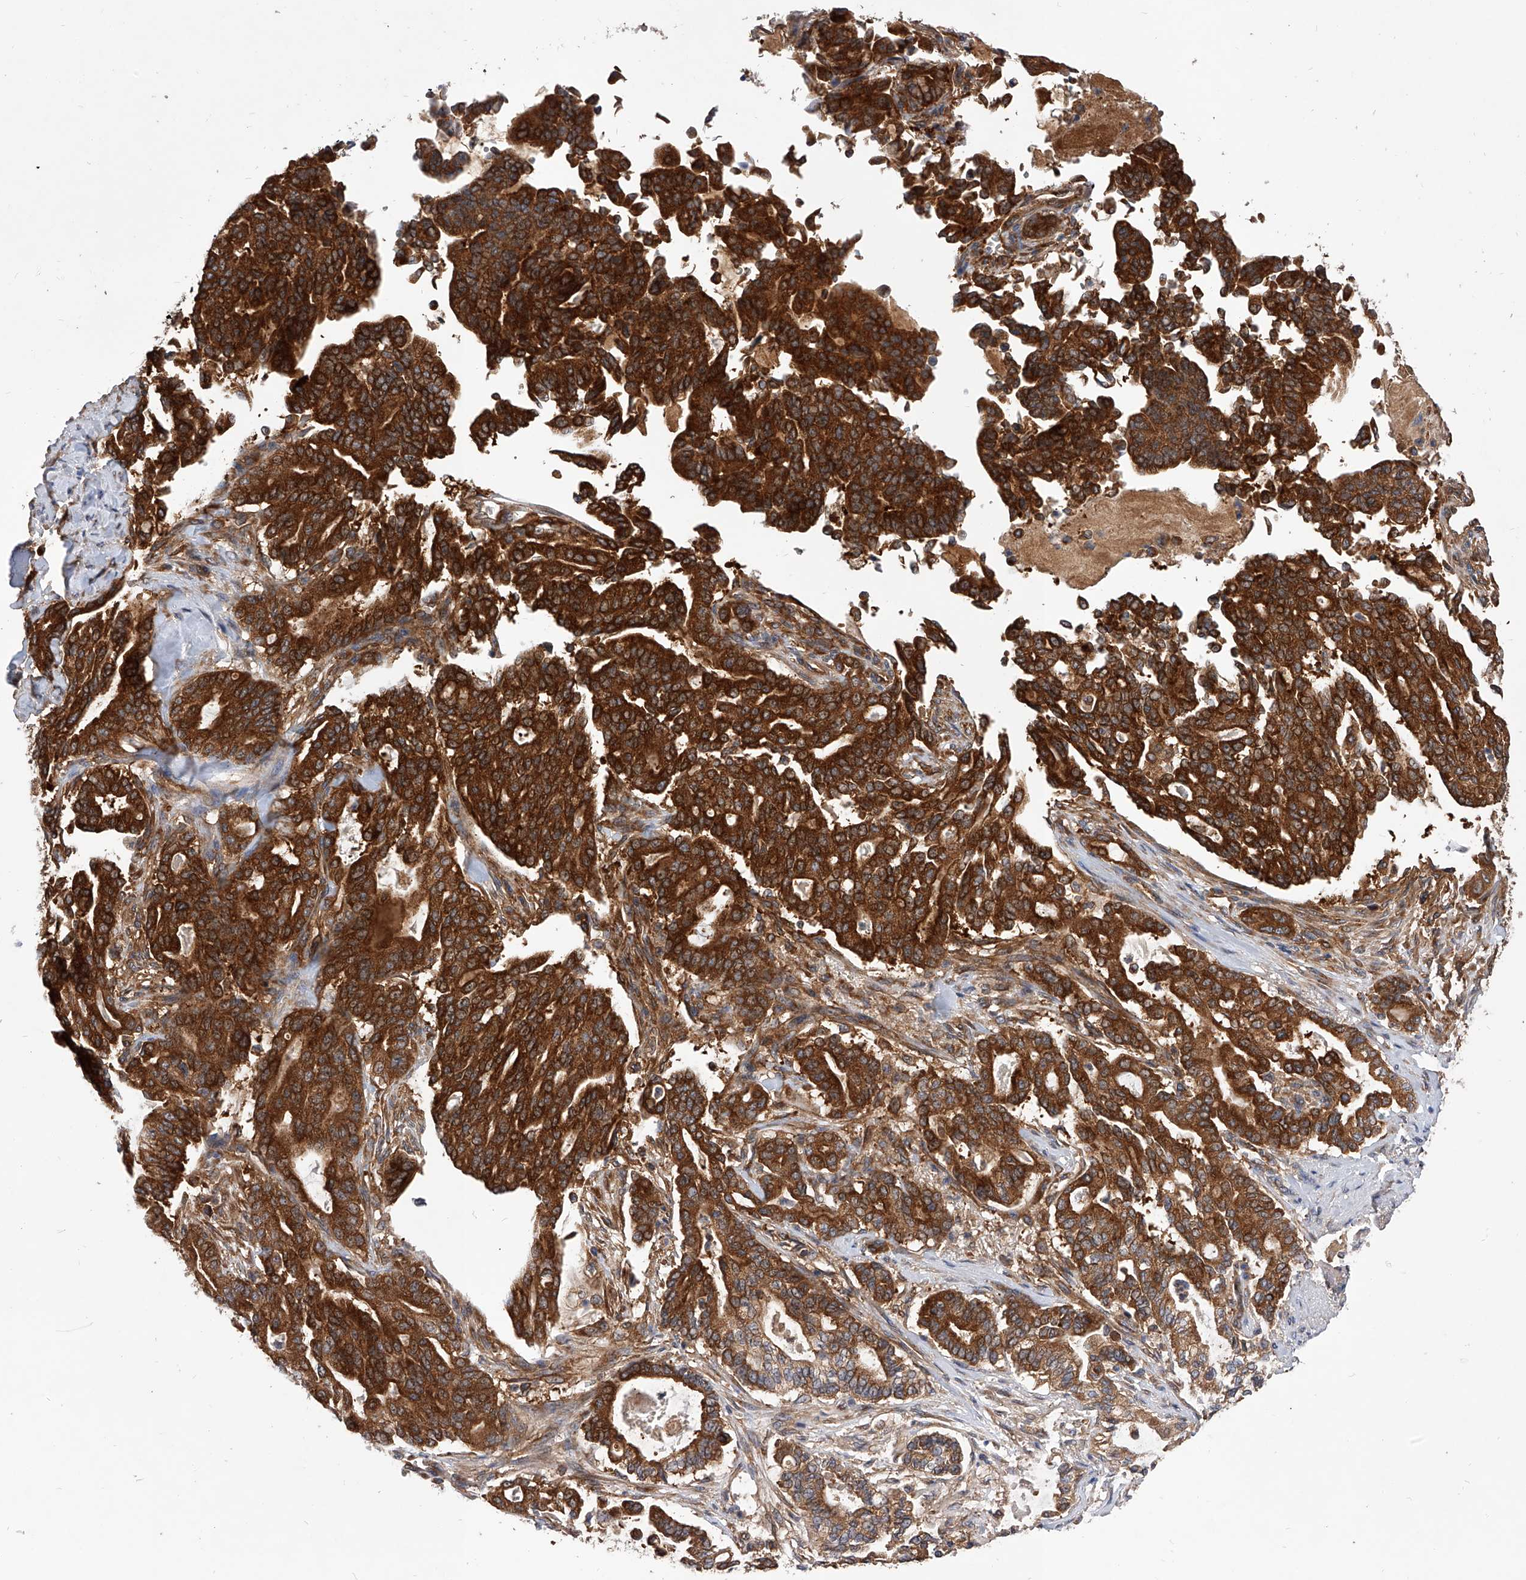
{"staining": {"intensity": "strong", "quantity": ">75%", "location": "cytoplasmic/membranous"}, "tissue": "pancreatic cancer", "cell_type": "Tumor cells", "image_type": "cancer", "snomed": [{"axis": "morphology", "description": "Adenocarcinoma, NOS"}, {"axis": "topography", "description": "Pancreas"}], "caption": "Protein staining demonstrates strong cytoplasmic/membranous staining in about >75% of tumor cells in pancreatic cancer (adenocarcinoma).", "gene": "CFAP410", "patient": {"sex": "male", "age": 63}}